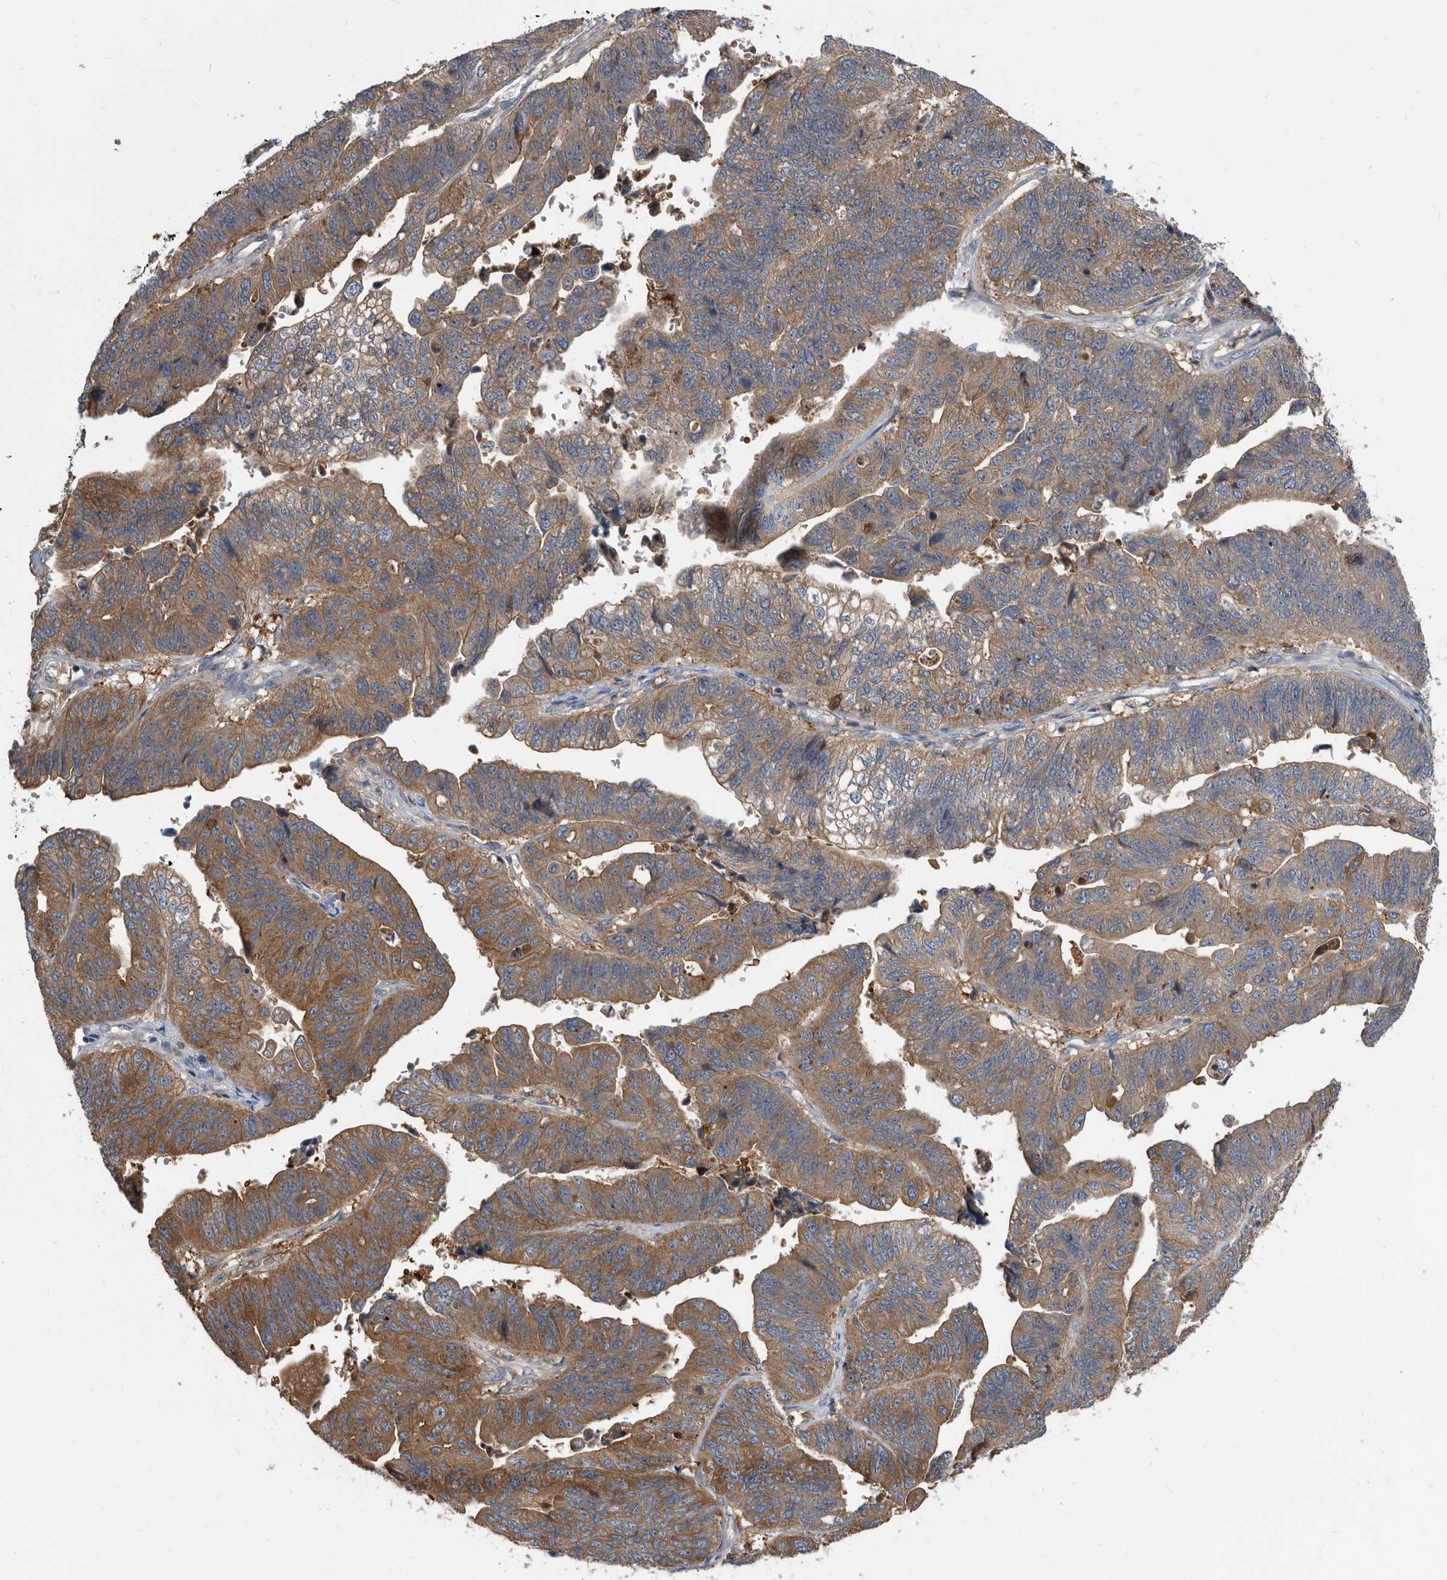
{"staining": {"intensity": "moderate", "quantity": ">75%", "location": "cytoplasmic/membranous"}, "tissue": "stomach cancer", "cell_type": "Tumor cells", "image_type": "cancer", "snomed": [{"axis": "morphology", "description": "Adenocarcinoma, NOS"}, {"axis": "topography", "description": "Stomach"}], "caption": "Immunohistochemical staining of adenocarcinoma (stomach) shows medium levels of moderate cytoplasmic/membranous protein staining in approximately >75% of tumor cells.", "gene": "APEH", "patient": {"sex": "male", "age": 59}}